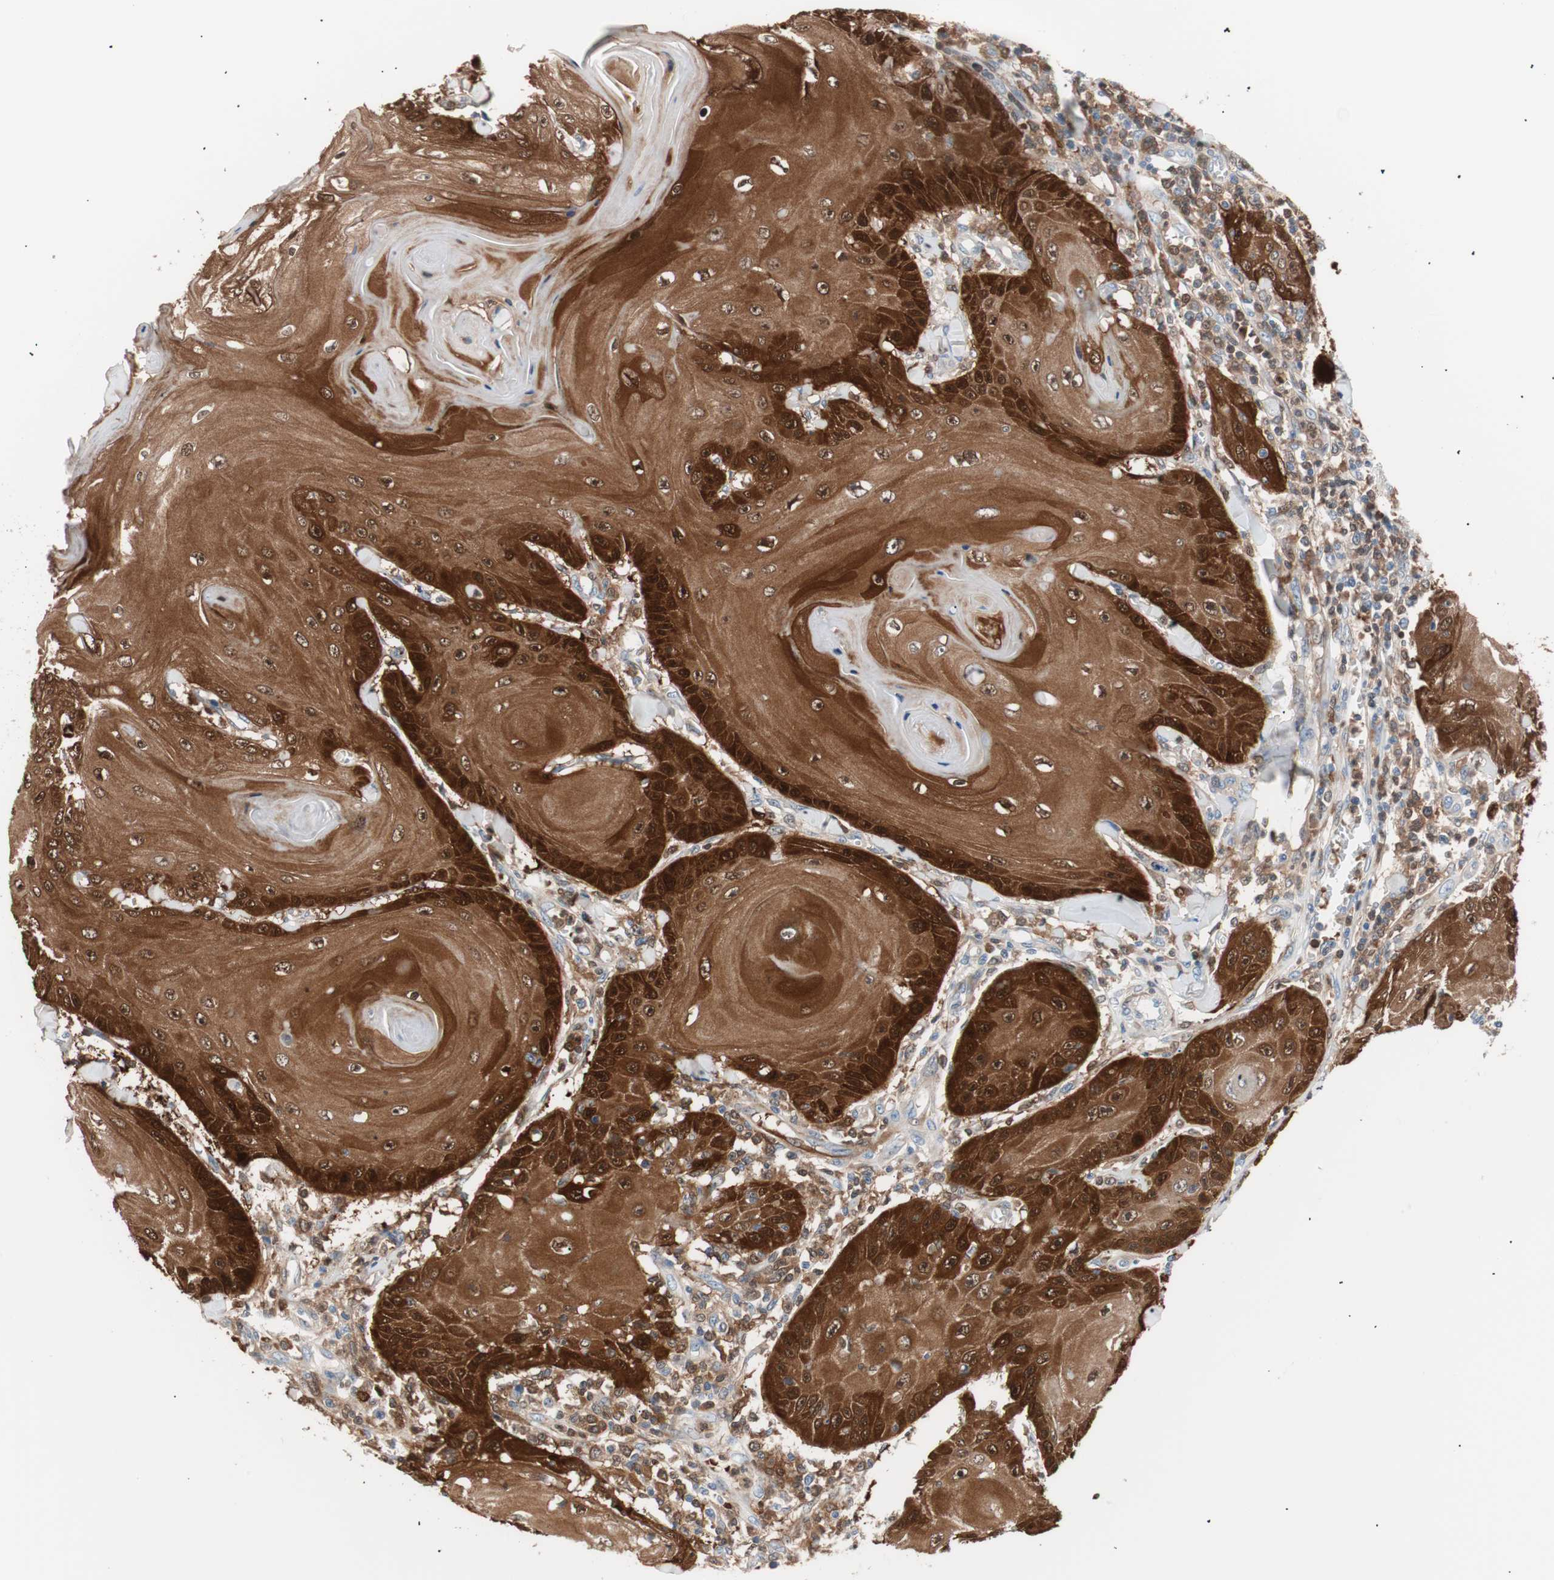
{"staining": {"intensity": "strong", "quantity": ">75%", "location": "cytoplasmic/membranous,nuclear"}, "tissue": "skin cancer", "cell_type": "Tumor cells", "image_type": "cancer", "snomed": [{"axis": "morphology", "description": "Squamous cell carcinoma, NOS"}, {"axis": "topography", "description": "Skin"}], "caption": "The photomicrograph shows a brown stain indicating the presence of a protein in the cytoplasmic/membranous and nuclear of tumor cells in skin cancer (squamous cell carcinoma).", "gene": "IL18", "patient": {"sex": "female", "age": 78}}